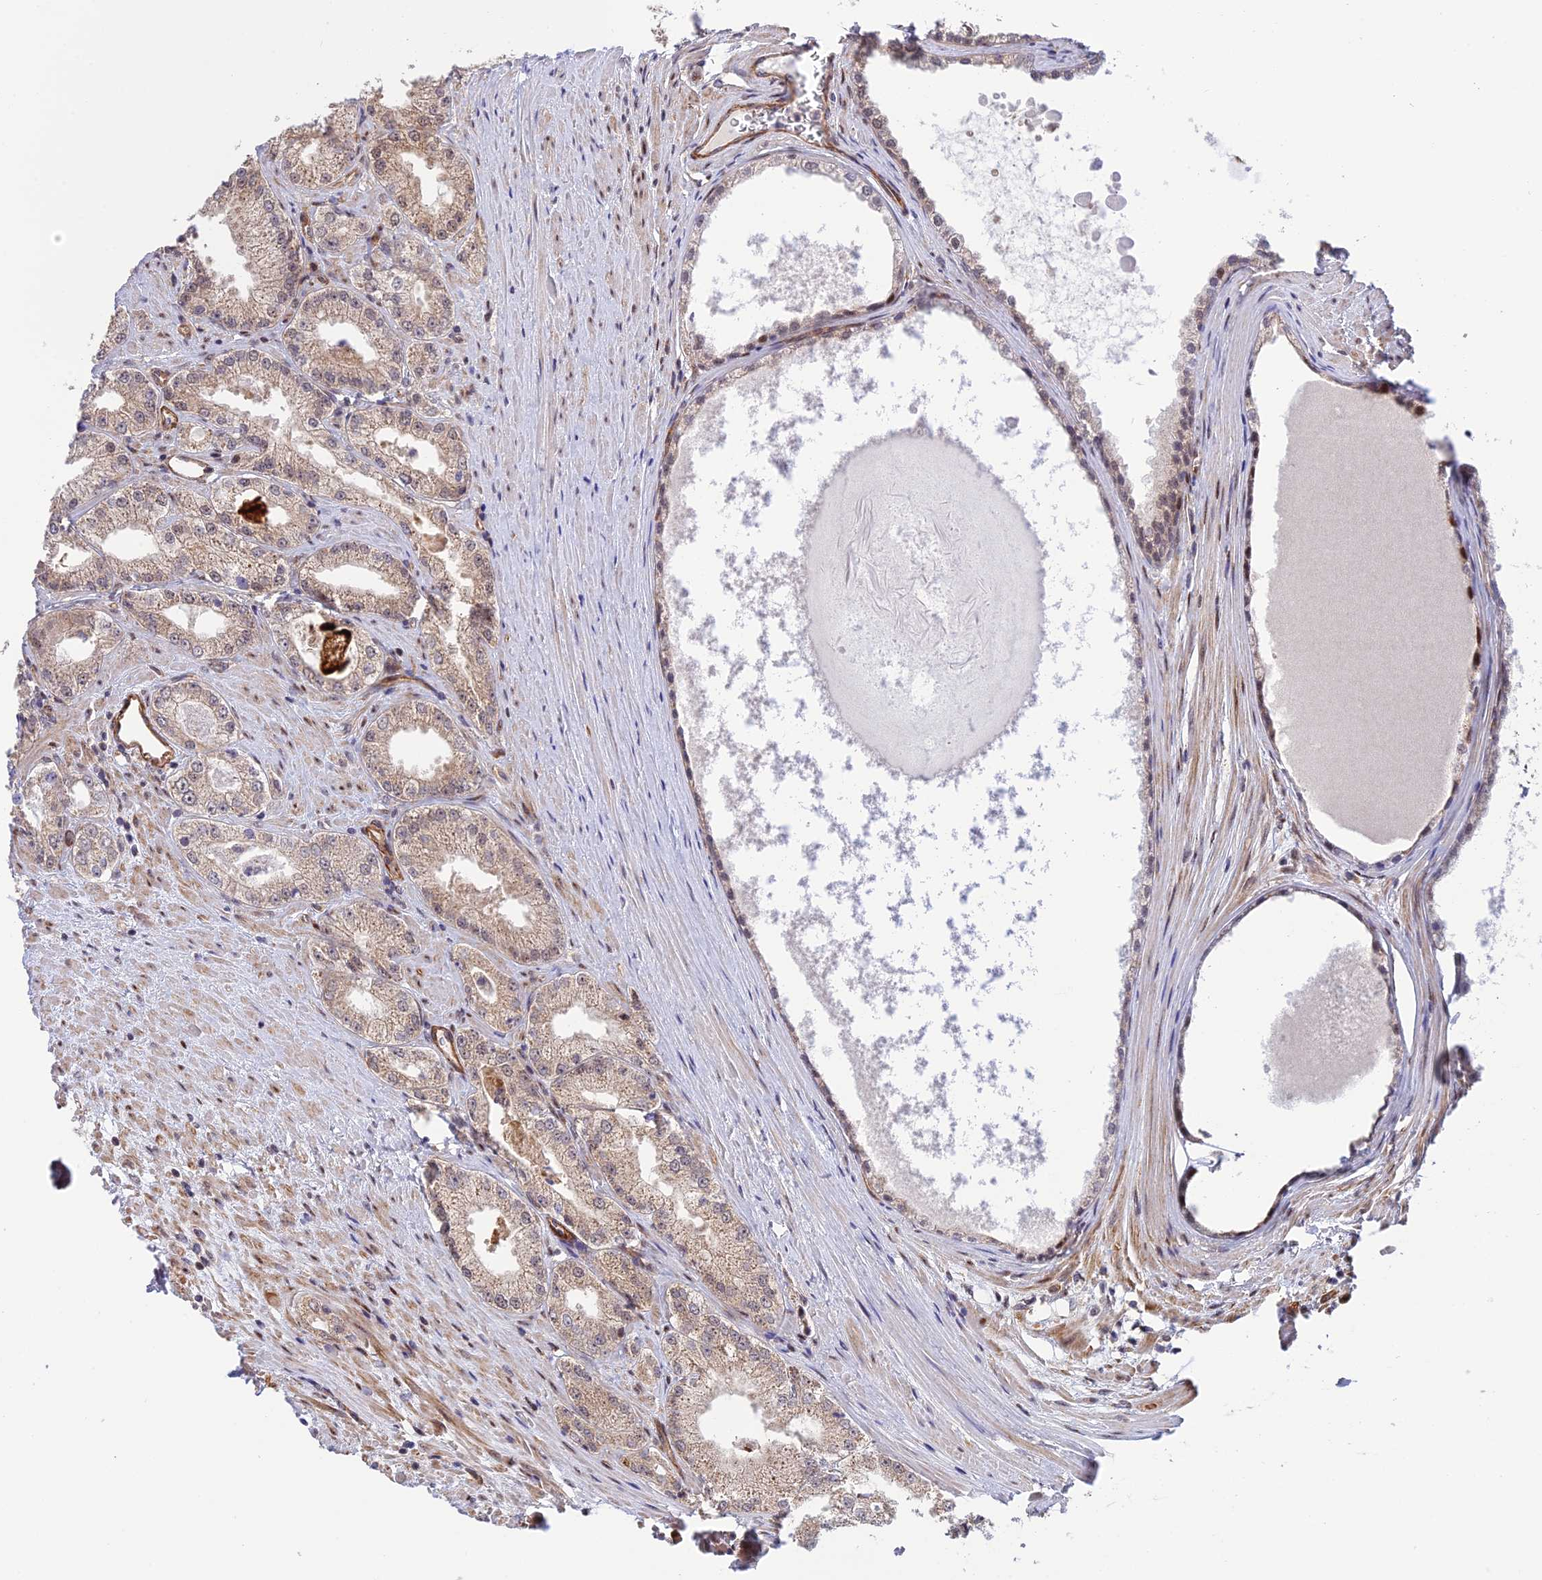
{"staining": {"intensity": "weak", "quantity": ">75%", "location": "cytoplasmic/membranous,nuclear"}, "tissue": "prostate cancer", "cell_type": "Tumor cells", "image_type": "cancer", "snomed": [{"axis": "morphology", "description": "Adenocarcinoma, Low grade"}, {"axis": "topography", "description": "Prostate"}], "caption": "An immunohistochemistry (IHC) micrograph of tumor tissue is shown. Protein staining in brown shows weak cytoplasmic/membranous and nuclear positivity in prostate adenocarcinoma (low-grade) within tumor cells. The staining was performed using DAB (3,3'-diaminobenzidine), with brown indicating positive protein expression. Nuclei are stained blue with hematoxylin.", "gene": "ZNF584", "patient": {"sex": "male", "age": 69}}